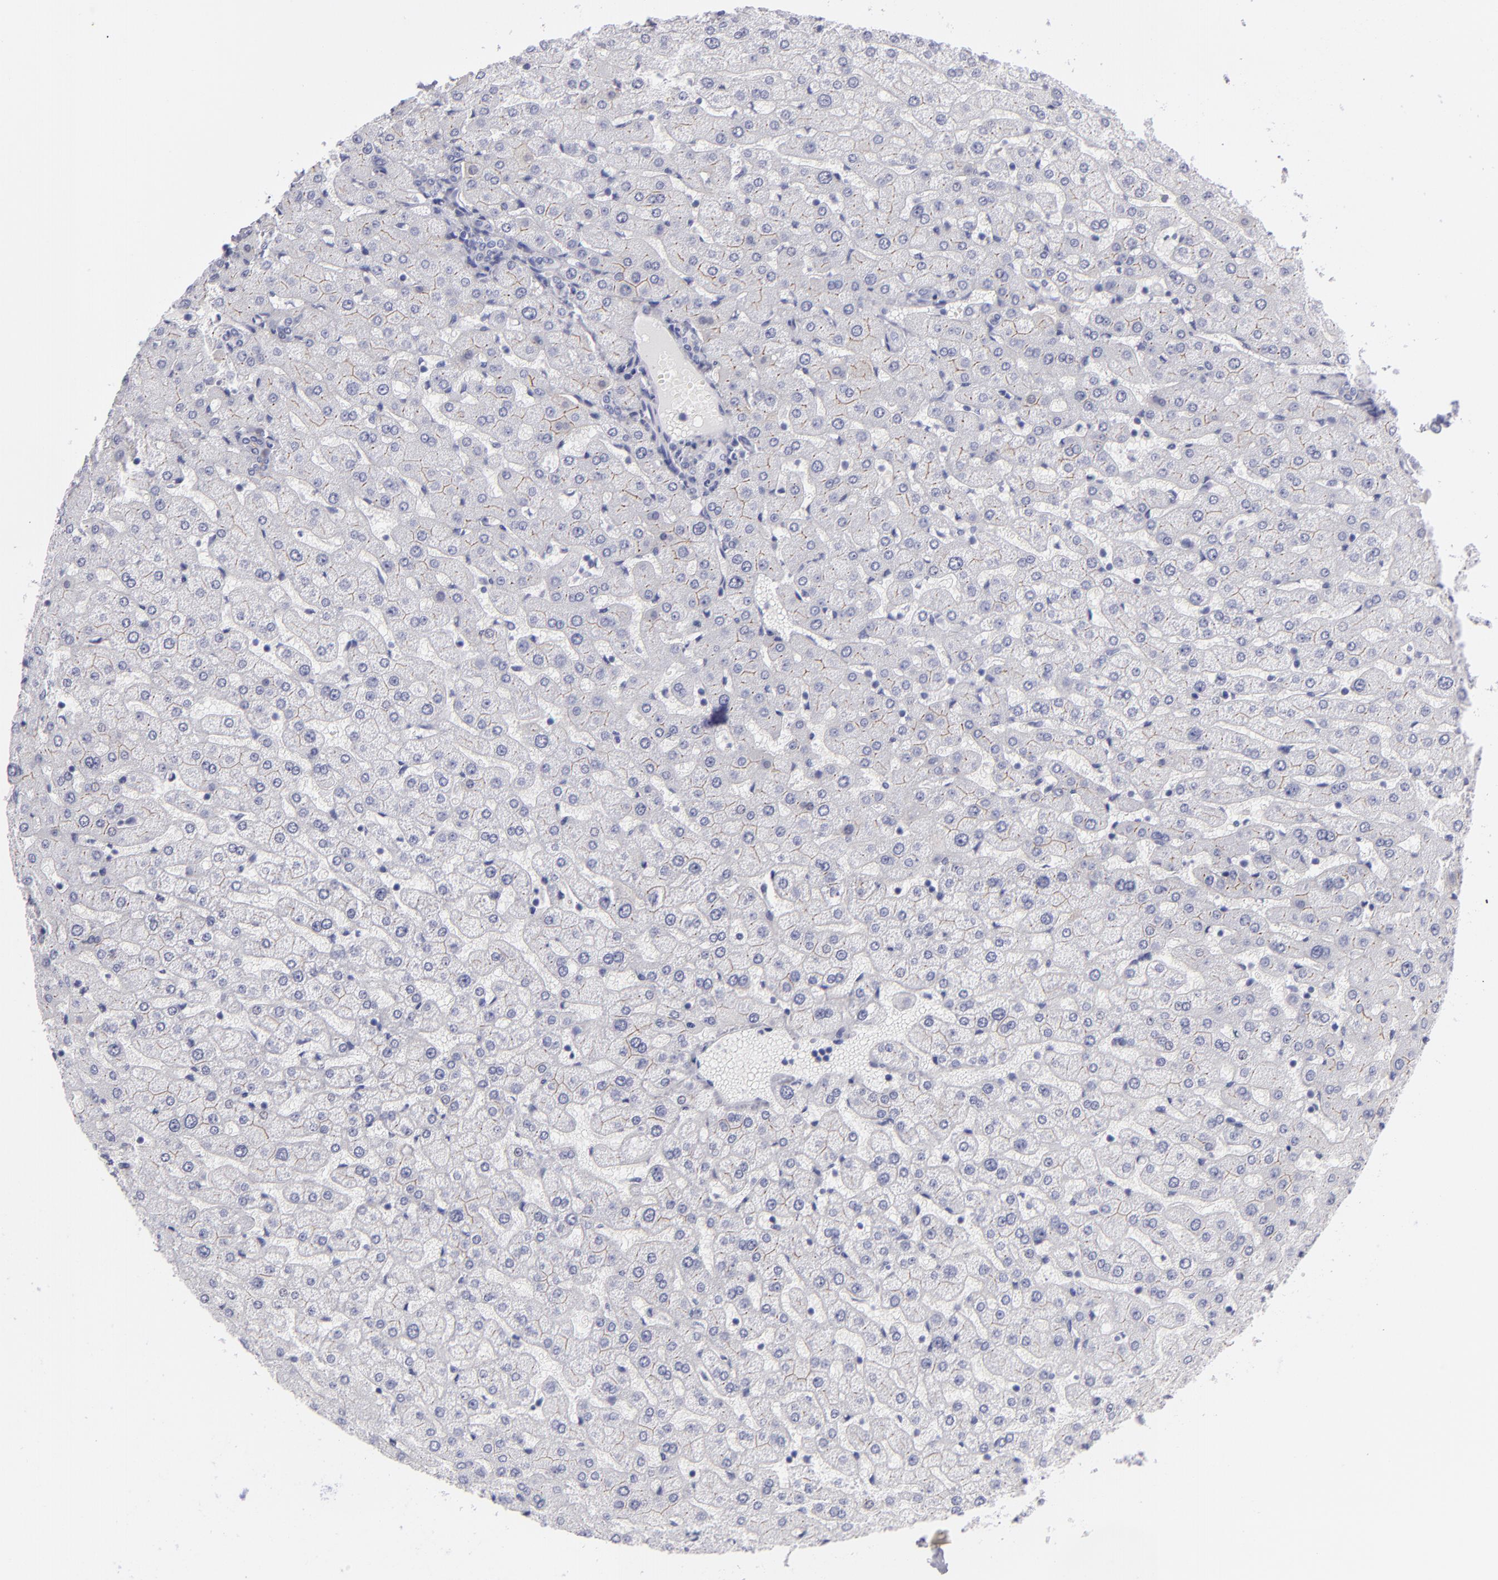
{"staining": {"intensity": "negative", "quantity": "none", "location": "none"}, "tissue": "liver", "cell_type": "Cholangiocytes", "image_type": "normal", "snomed": [{"axis": "morphology", "description": "Normal tissue, NOS"}, {"axis": "morphology", "description": "Fibrosis, NOS"}, {"axis": "topography", "description": "Liver"}], "caption": "DAB (3,3'-diaminobenzidine) immunohistochemical staining of normal liver displays no significant positivity in cholangiocytes. (DAB IHC visualized using brightfield microscopy, high magnification).", "gene": "VIL1", "patient": {"sex": "female", "age": 29}}